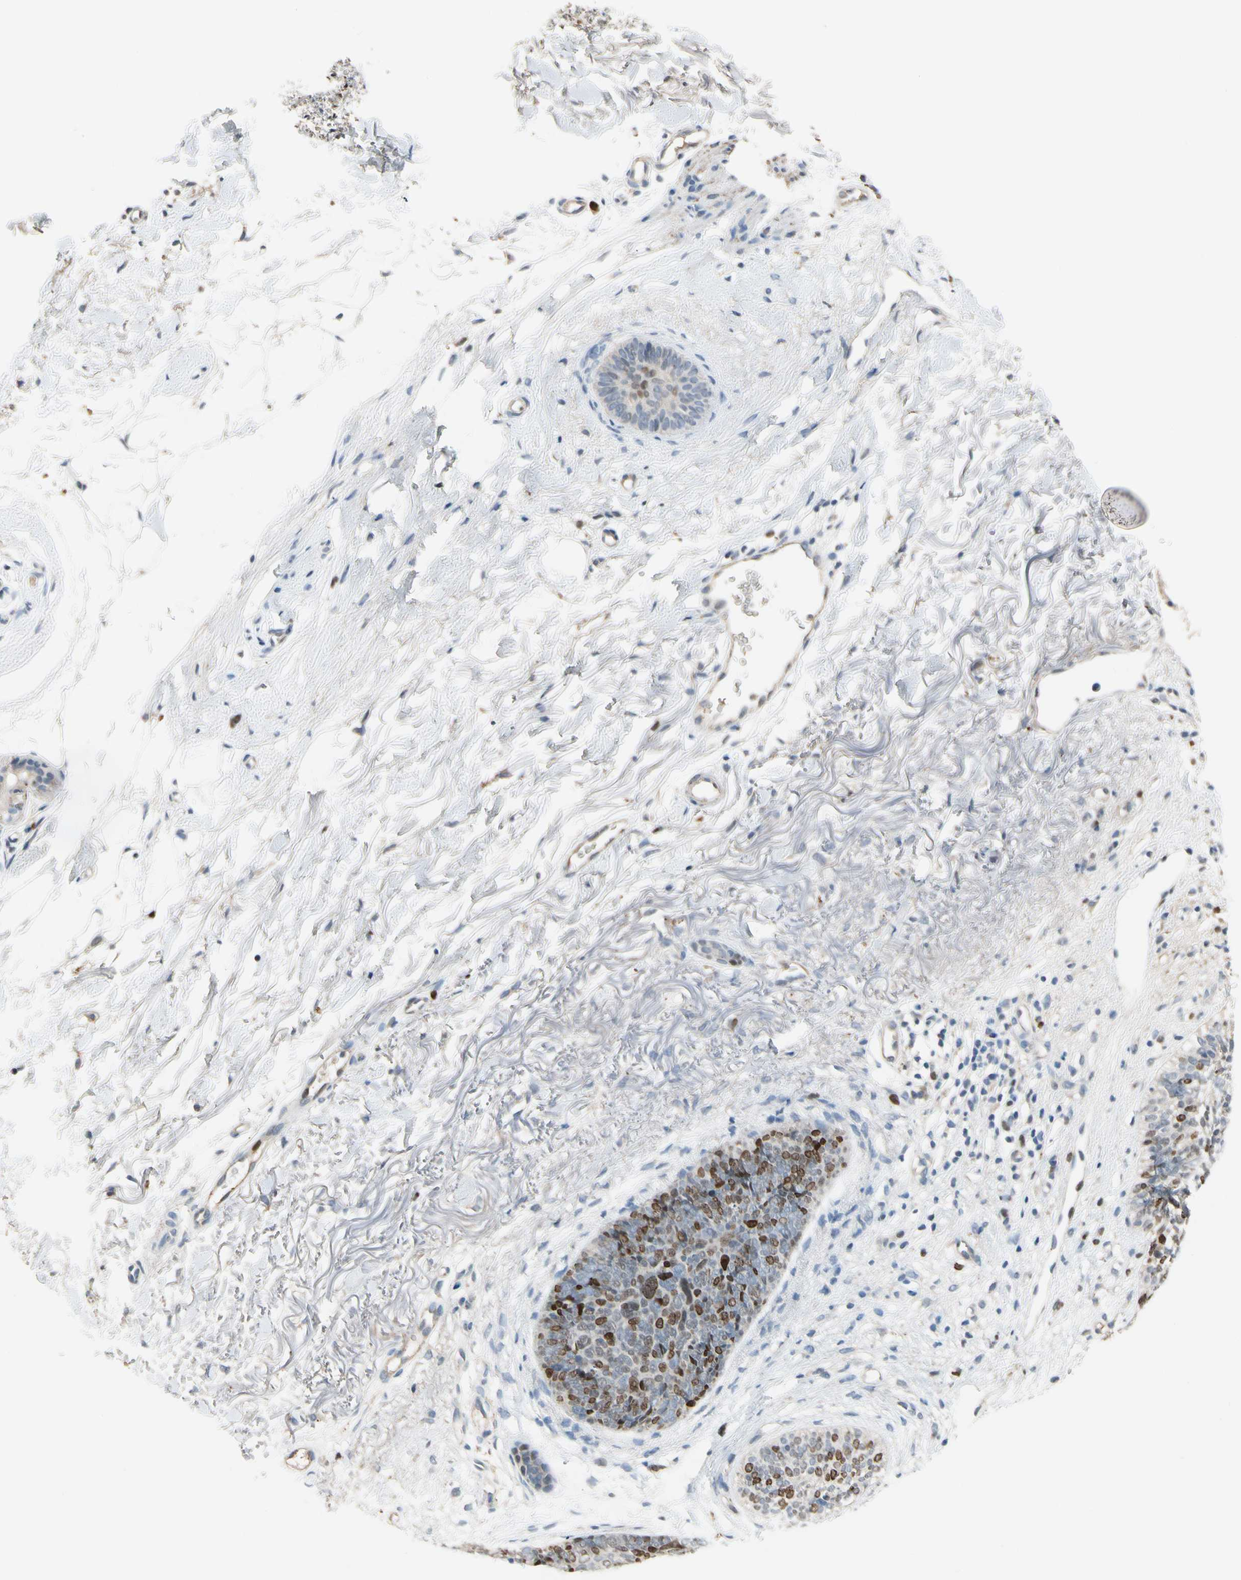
{"staining": {"intensity": "moderate", "quantity": "25%-75%", "location": "nuclear"}, "tissue": "skin cancer", "cell_type": "Tumor cells", "image_type": "cancer", "snomed": [{"axis": "morphology", "description": "Basal cell carcinoma"}, {"axis": "topography", "description": "Skin"}], "caption": "Skin cancer (basal cell carcinoma) tissue exhibits moderate nuclear positivity in approximately 25%-75% of tumor cells, visualized by immunohistochemistry.", "gene": "ZKSCAN4", "patient": {"sex": "female", "age": 70}}